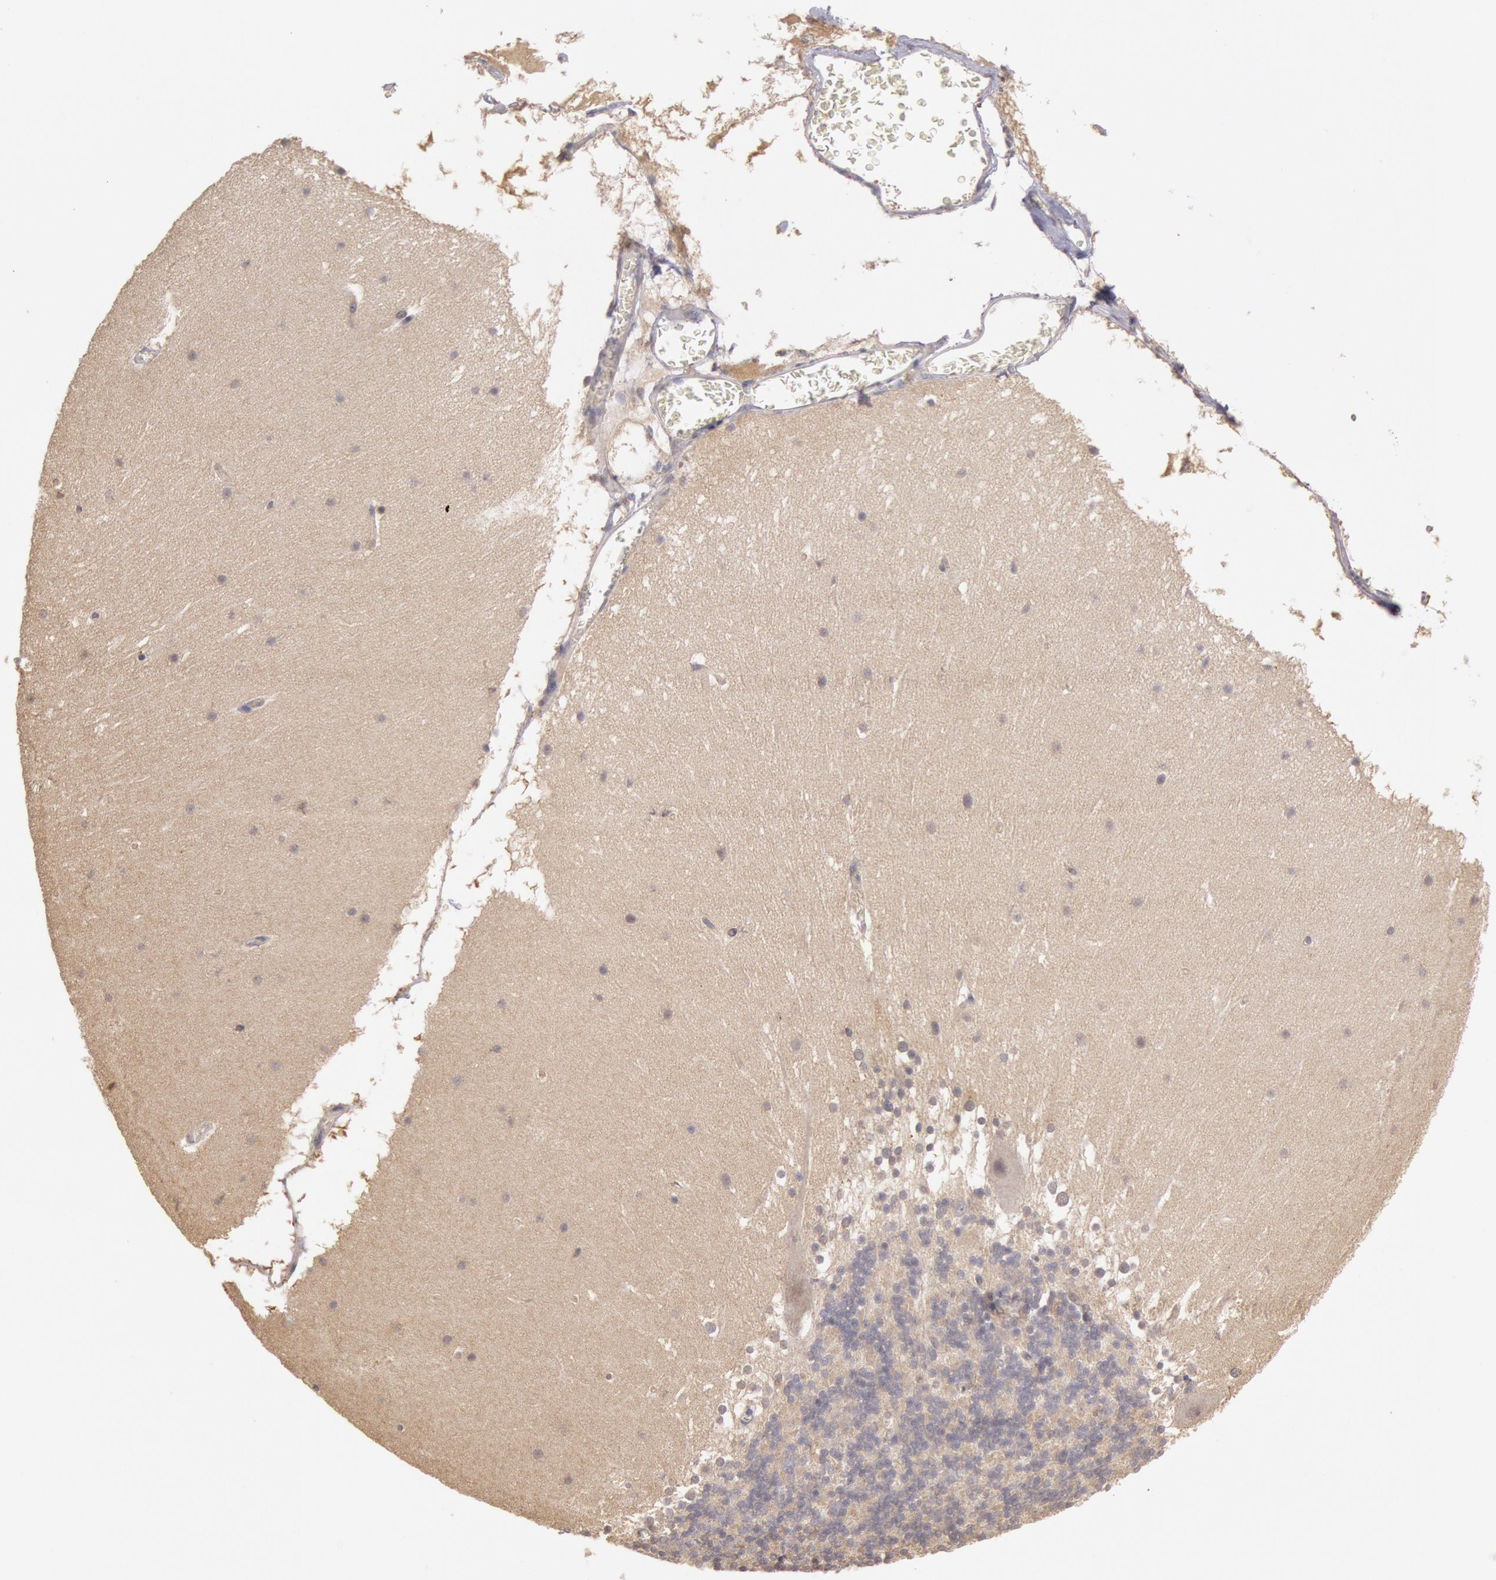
{"staining": {"intensity": "negative", "quantity": "none", "location": "none"}, "tissue": "cerebellum", "cell_type": "Cells in granular layer", "image_type": "normal", "snomed": [{"axis": "morphology", "description": "Normal tissue, NOS"}, {"axis": "topography", "description": "Cerebellum"}], "caption": "Immunohistochemistry (IHC) micrograph of unremarkable cerebellum stained for a protein (brown), which demonstrates no staining in cells in granular layer.", "gene": "PLA2G6", "patient": {"sex": "female", "age": 19}}